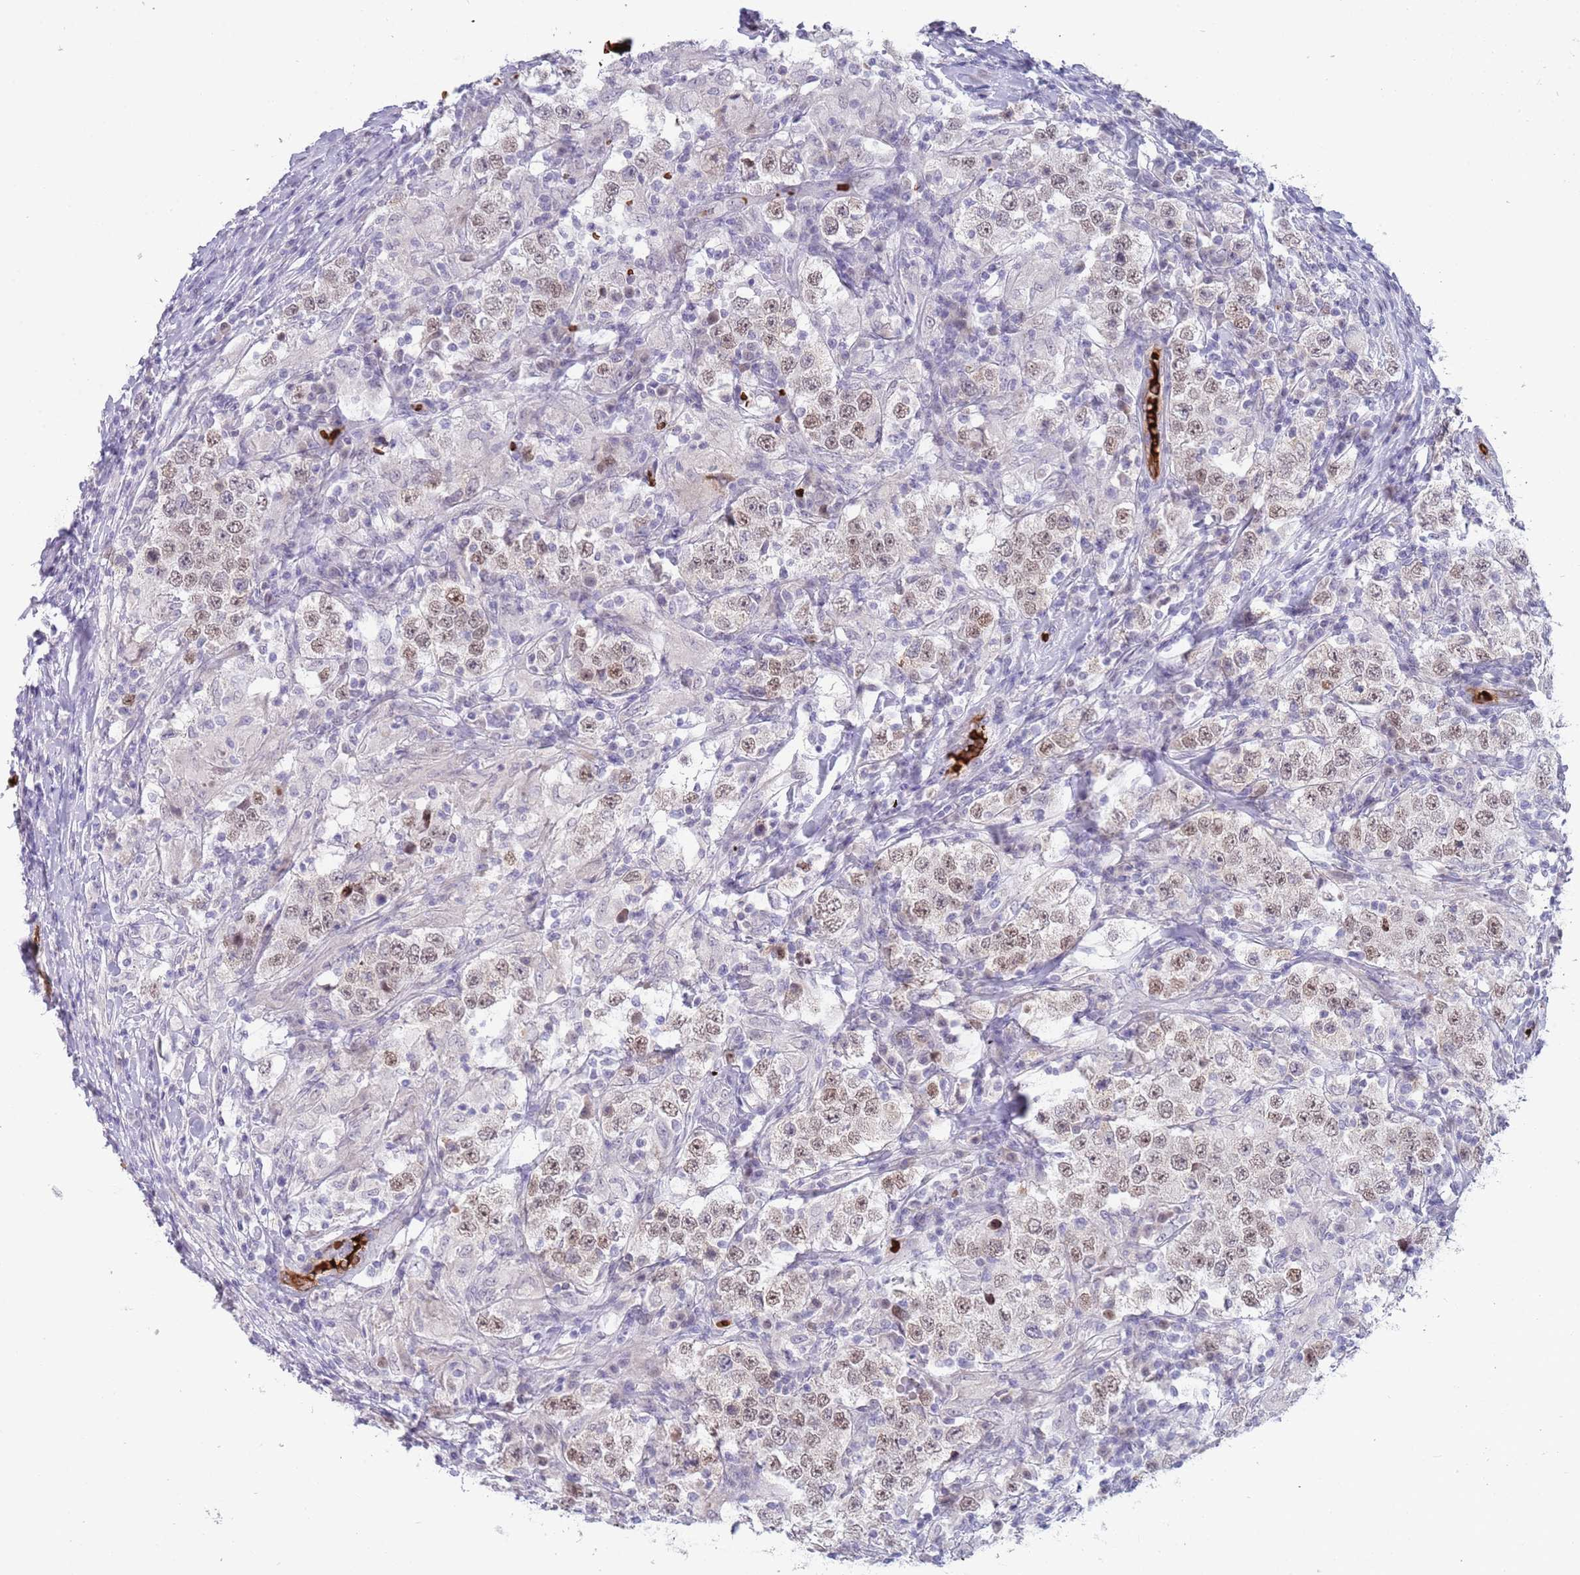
{"staining": {"intensity": "weak", "quantity": ">75%", "location": "nuclear"}, "tissue": "testis cancer", "cell_type": "Tumor cells", "image_type": "cancer", "snomed": [{"axis": "morphology", "description": "Seminoma, NOS"}, {"axis": "morphology", "description": "Carcinoma, Embryonal, NOS"}, {"axis": "topography", "description": "Testis"}], "caption": "The micrograph shows immunohistochemical staining of testis embryonal carcinoma. There is weak nuclear staining is identified in approximately >75% of tumor cells. The protein of interest is stained brown, and the nuclei are stained in blue (DAB (3,3'-diaminobenzidine) IHC with brightfield microscopy, high magnification).", "gene": "LYPD6B", "patient": {"sex": "male", "age": 41}}